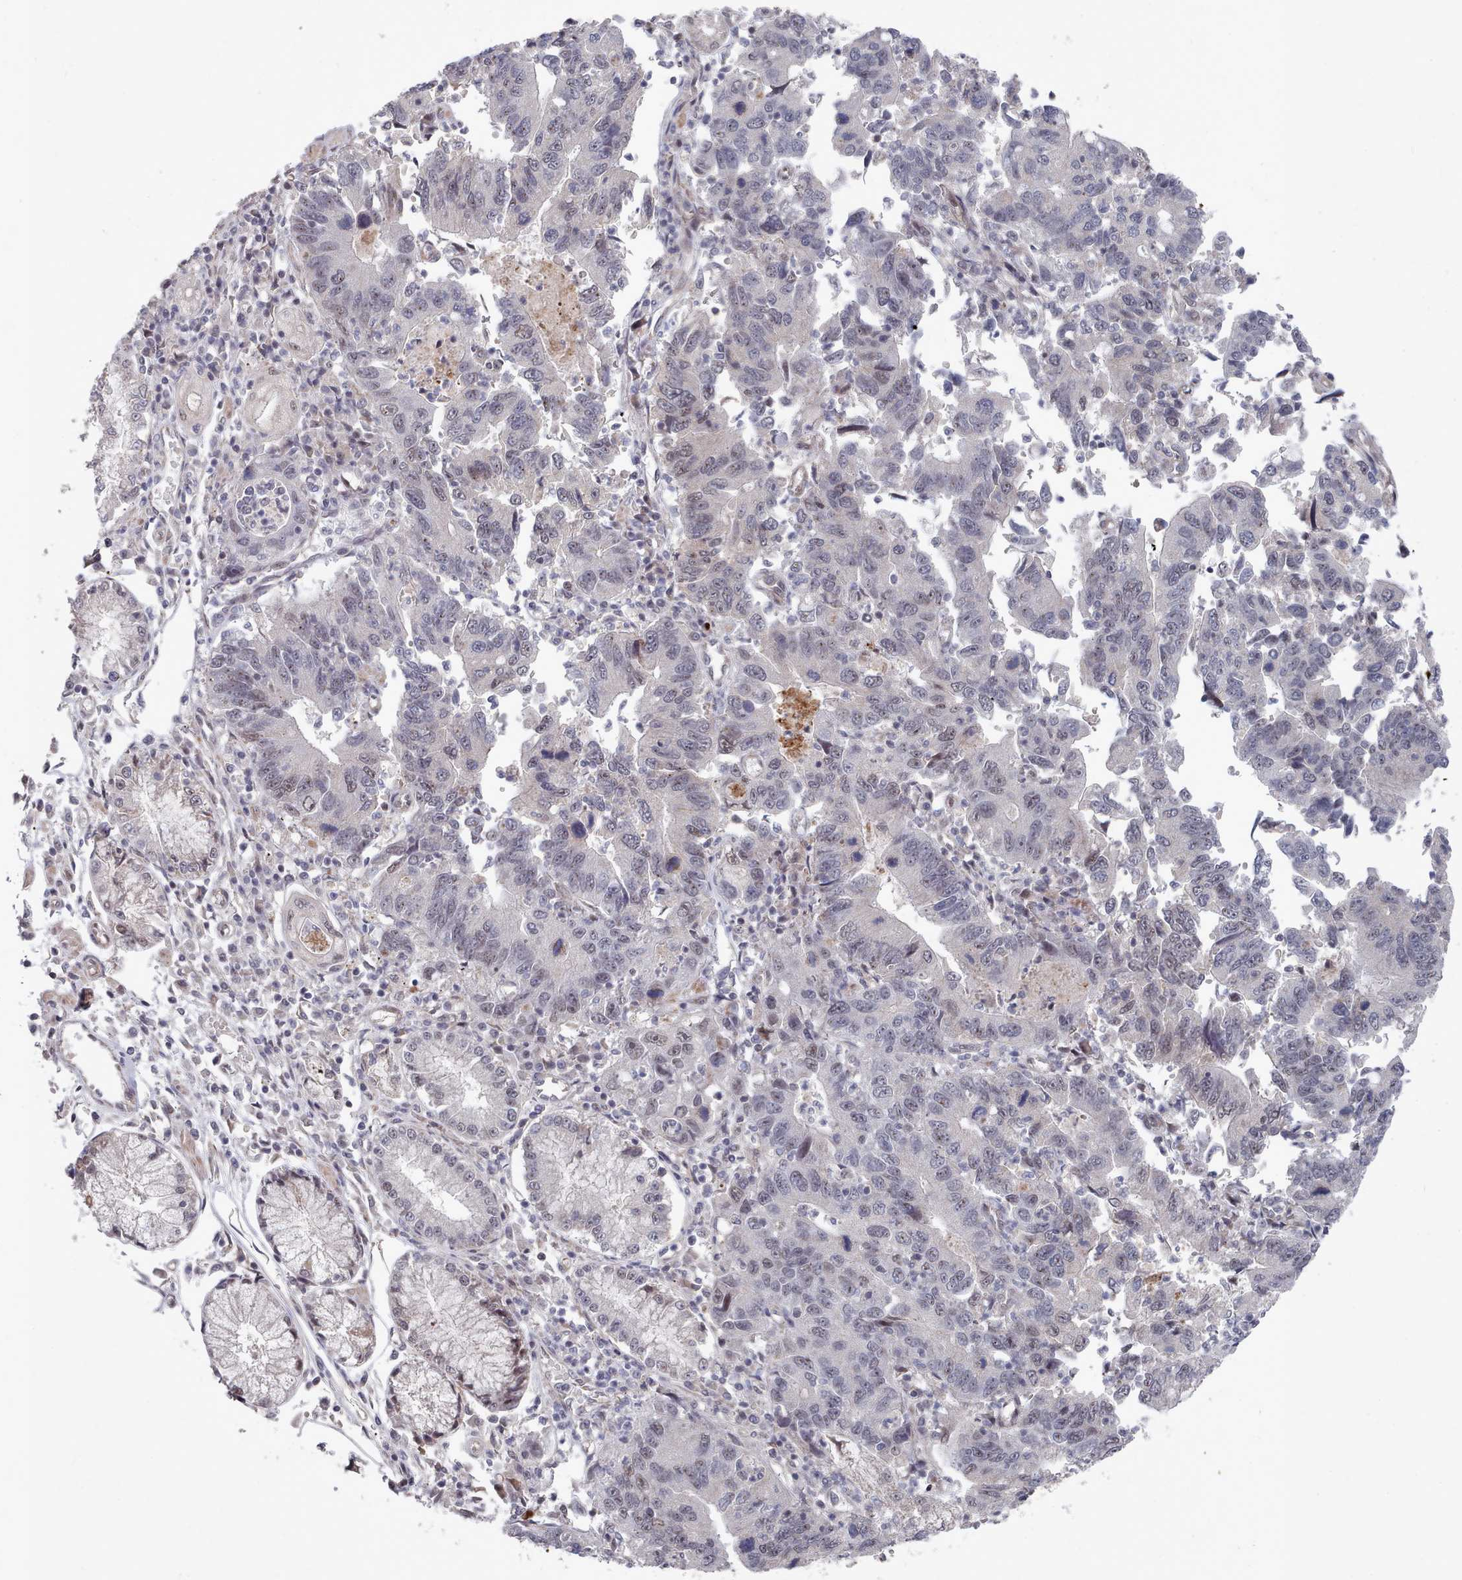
{"staining": {"intensity": "negative", "quantity": "none", "location": "none"}, "tissue": "stomach cancer", "cell_type": "Tumor cells", "image_type": "cancer", "snomed": [{"axis": "morphology", "description": "Adenocarcinoma, NOS"}, {"axis": "topography", "description": "Stomach"}], "caption": "DAB immunohistochemical staining of stomach cancer shows no significant positivity in tumor cells.", "gene": "CPSF4", "patient": {"sex": "male", "age": 59}}